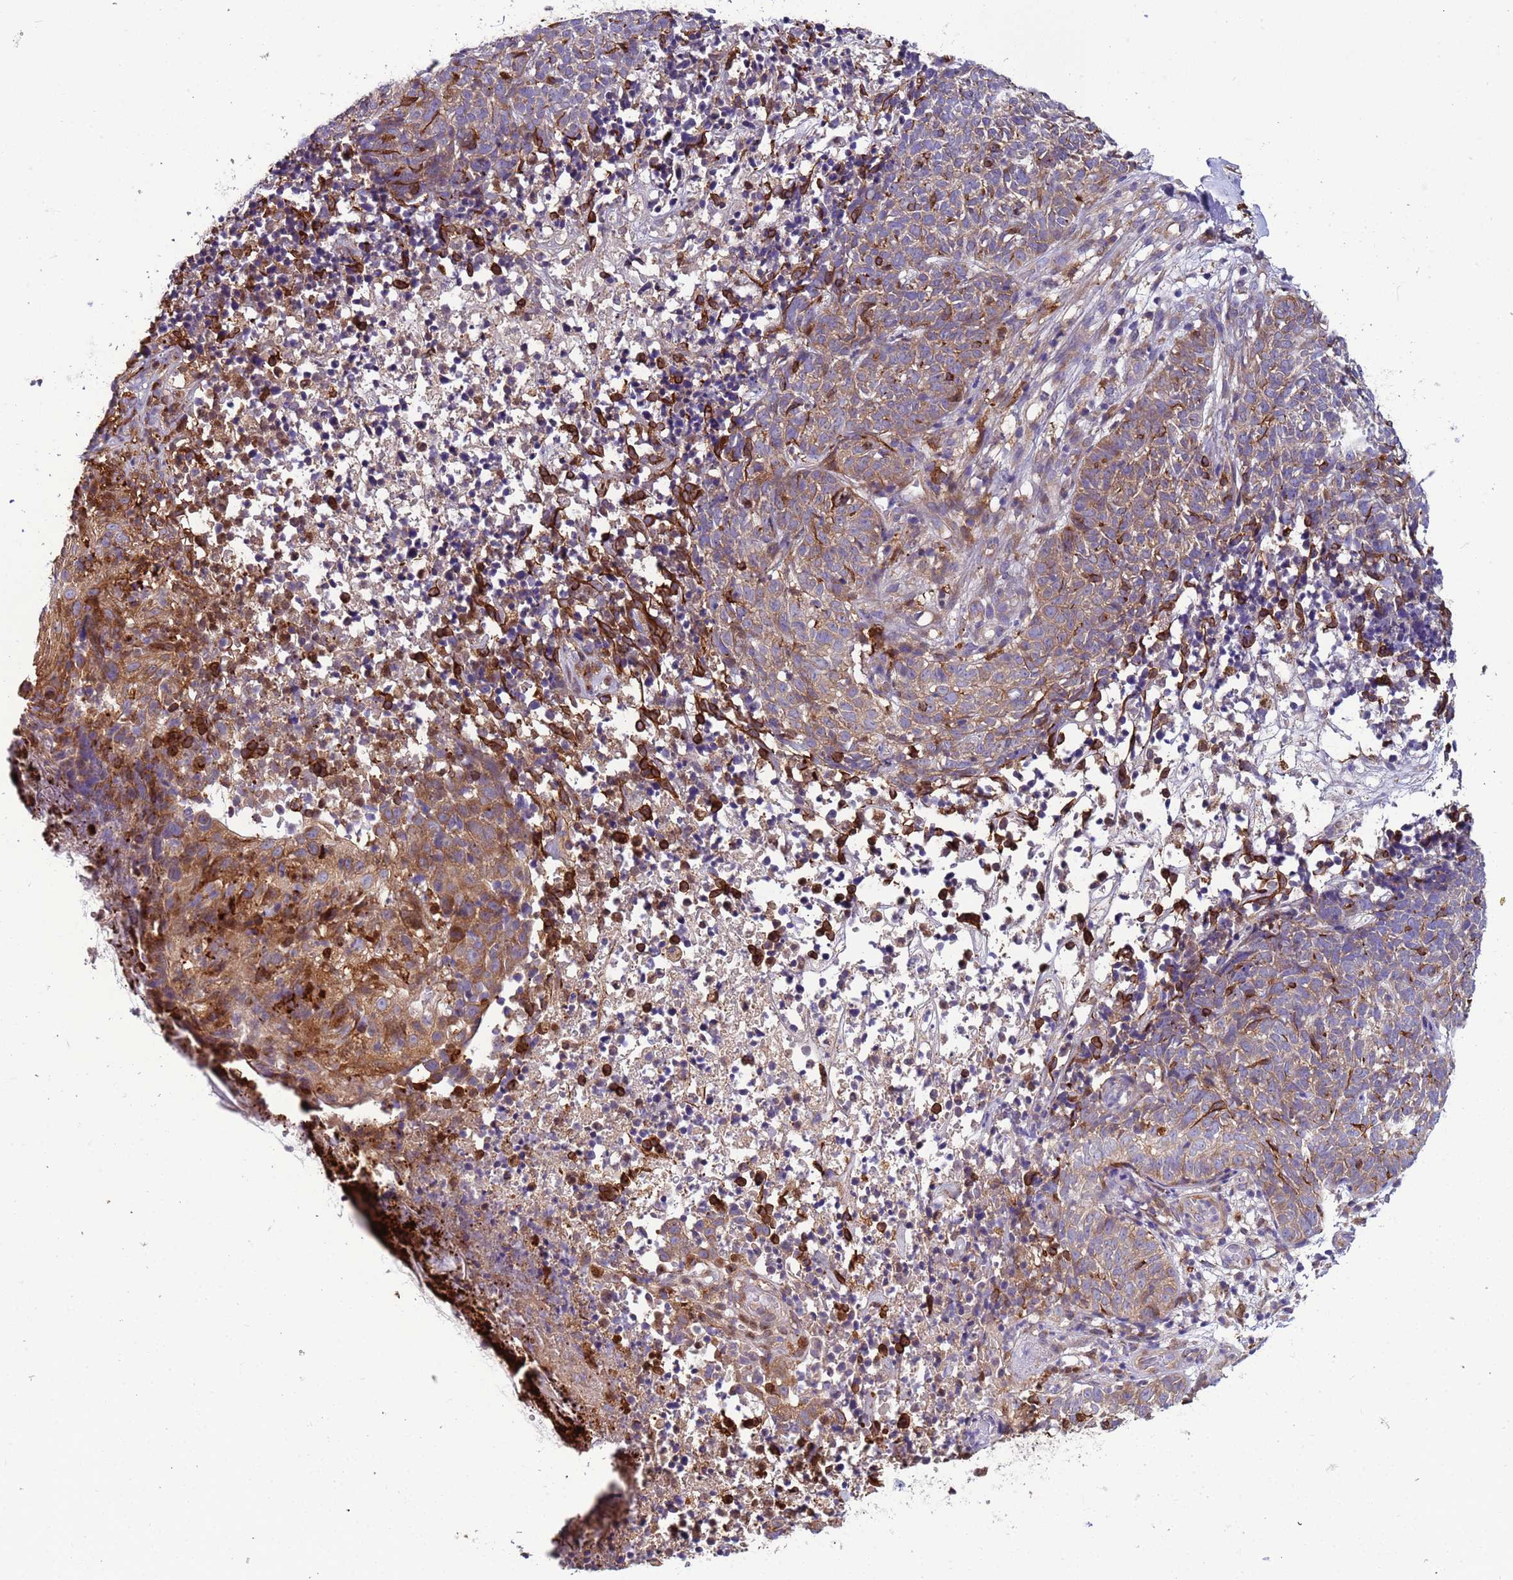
{"staining": {"intensity": "moderate", "quantity": "25%-75%", "location": "cytoplasmic/membranous"}, "tissue": "skin cancer", "cell_type": "Tumor cells", "image_type": "cancer", "snomed": [{"axis": "morphology", "description": "Basal cell carcinoma"}, {"axis": "topography", "description": "Skin"}], "caption": "Skin cancer tissue demonstrates moderate cytoplasmic/membranous expression in approximately 25%-75% of tumor cells, visualized by immunohistochemistry. The staining was performed using DAB to visualize the protein expression in brown, while the nuclei were stained in blue with hematoxylin (Magnification: 20x).", "gene": "PAQR7", "patient": {"sex": "female", "age": 84}}